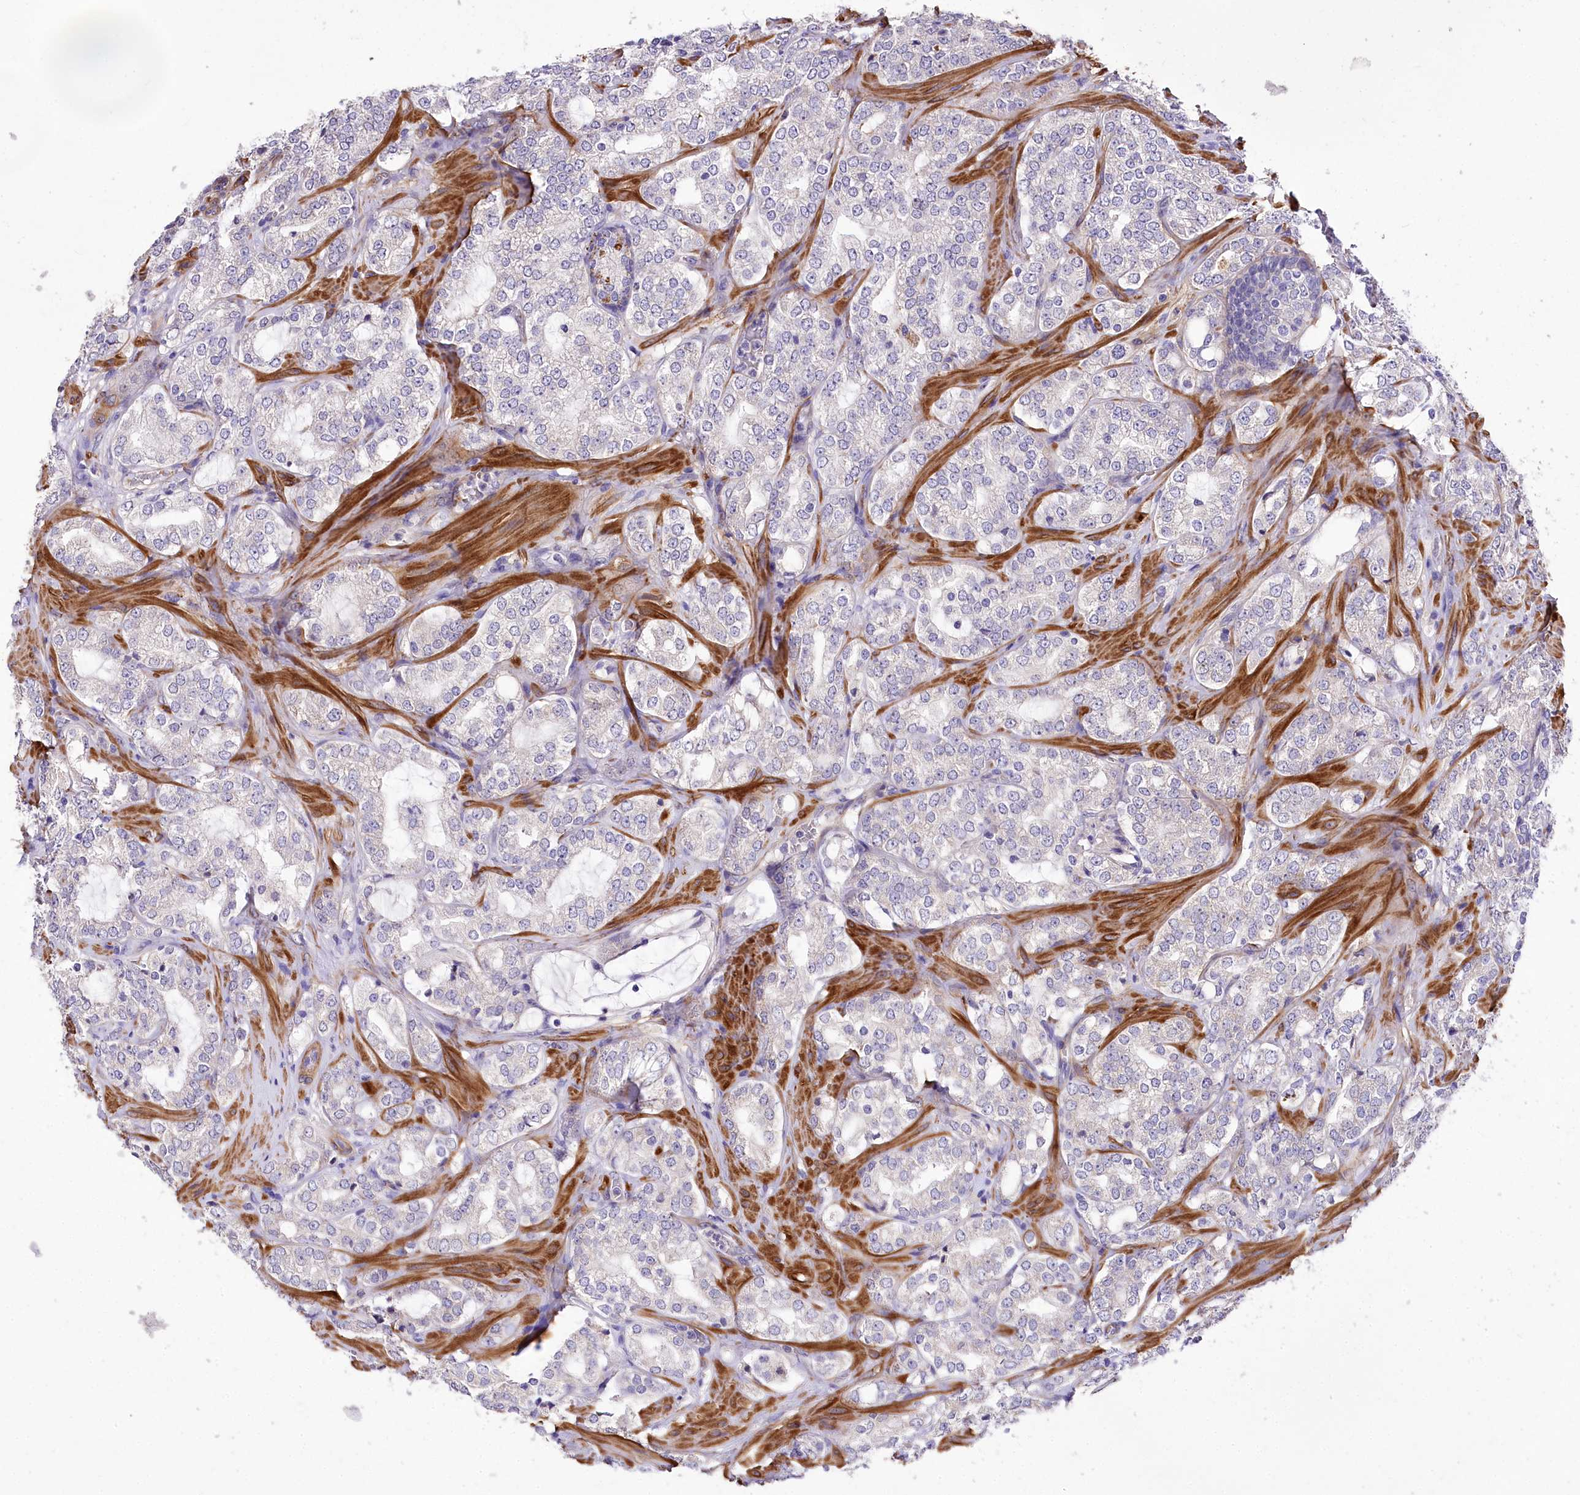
{"staining": {"intensity": "negative", "quantity": "none", "location": "none"}, "tissue": "prostate cancer", "cell_type": "Tumor cells", "image_type": "cancer", "snomed": [{"axis": "morphology", "description": "Adenocarcinoma, High grade"}, {"axis": "topography", "description": "Prostate"}], "caption": "Histopathology image shows no significant protein staining in tumor cells of high-grade adenocarcinoma (prostate). (DAB (3,3'-diaminobenzidine) immunohistochemistry (IHC) with hematoxylin counter stain).", "gene": "RDH16", "patient": {"sex": "male", "age": 64}}